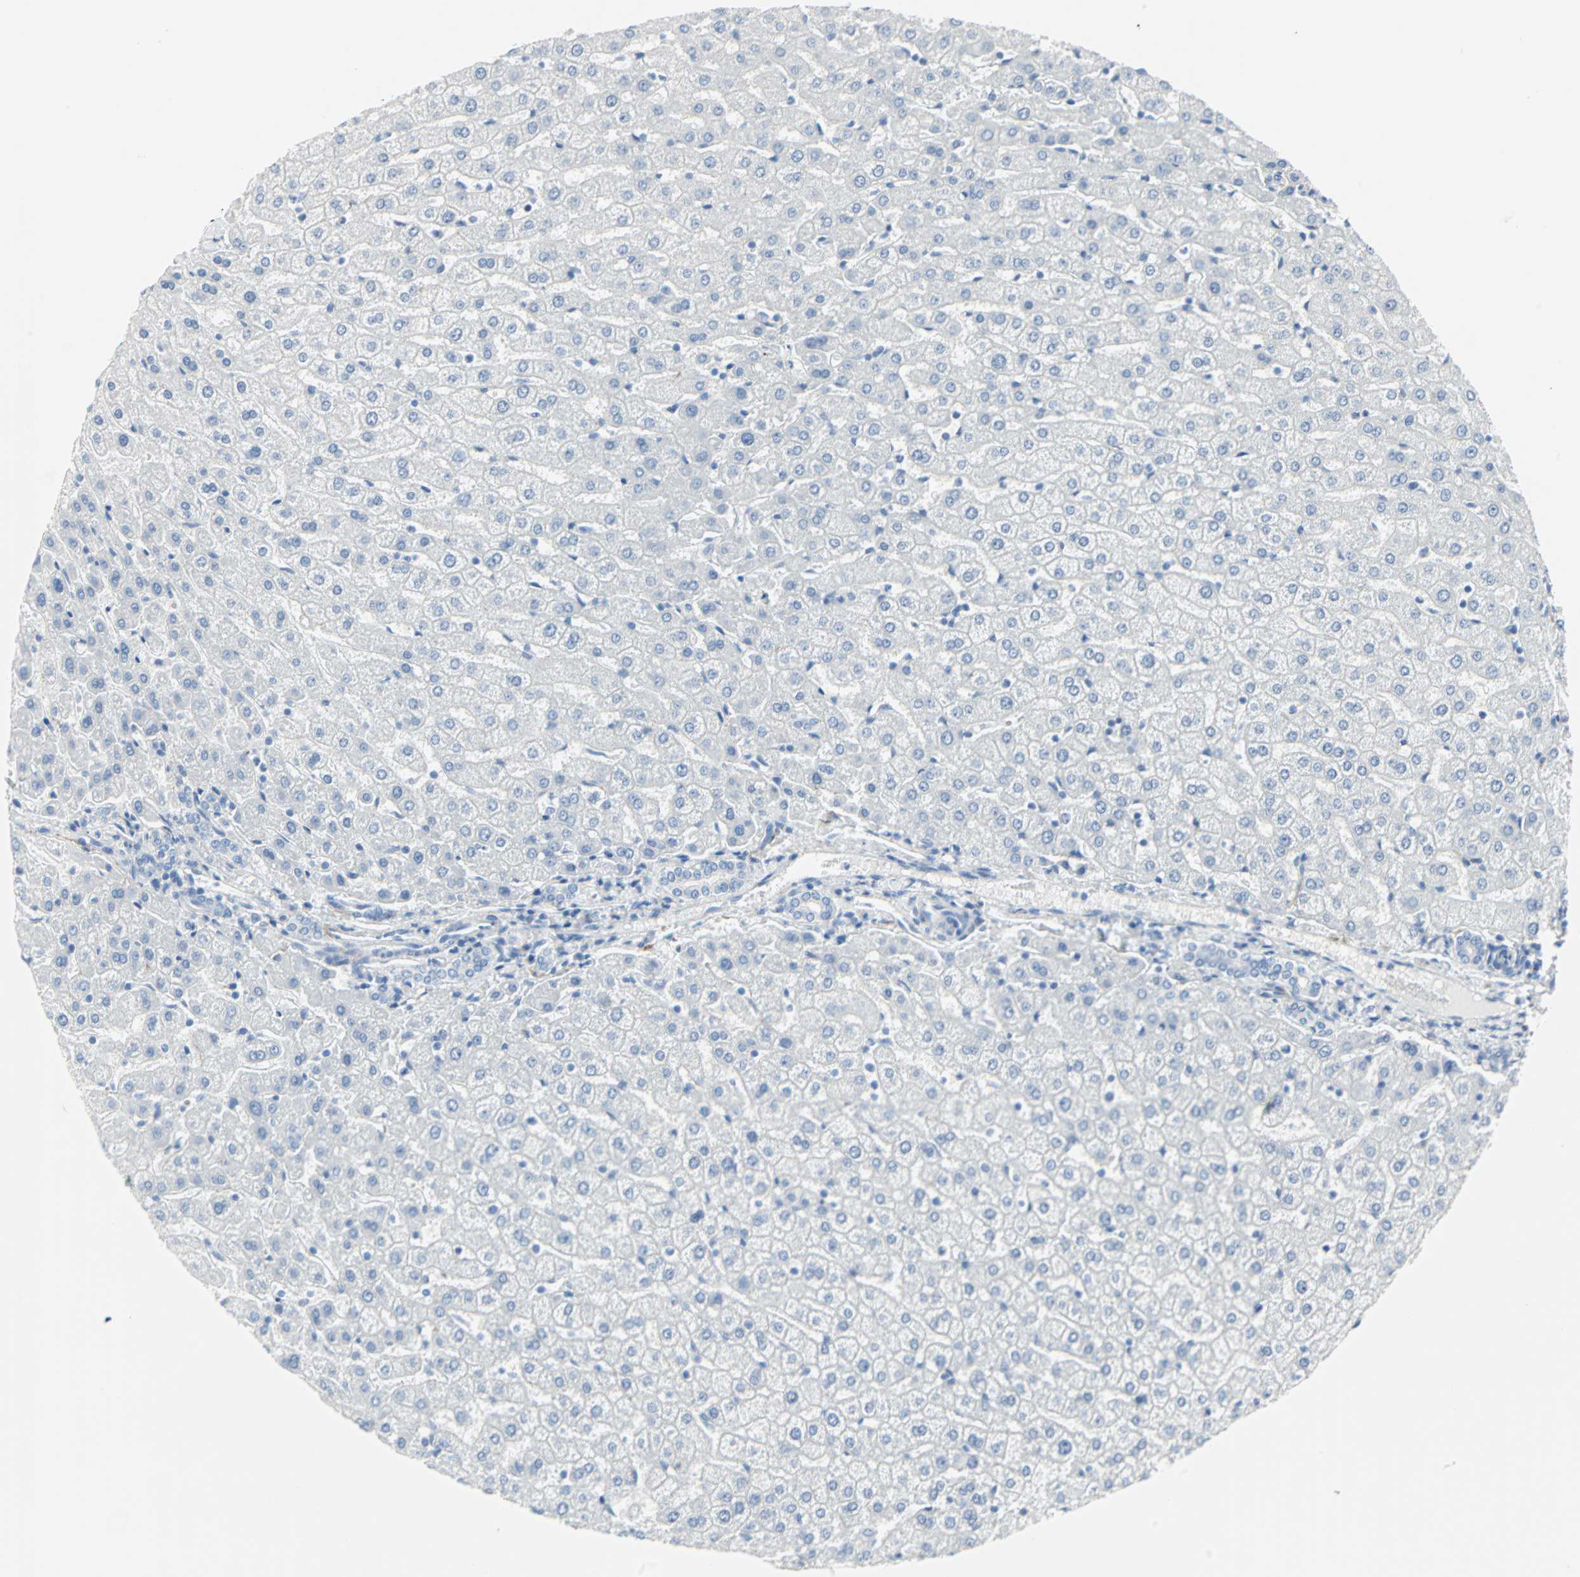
{"staining": {"intensity": "negative", "quantity": "none", "location": "none"}, "tissue": "liver", "cell_type": "Cholangiocytes", "image_type": "normal", "snomed": [{"axis": "morphology", "description": "Normal tissue, NOS"}, {"axis": "morphology", "description": "Fibrosis, NOS"}, {"axis": "topography", "description": "Liver"}], "caption": "High magnification brightfield microscopy of normal liver stained with DAB (brown) and counterstained with hematoxylin (blue): cholangiocytes show no significant staining. The staining is performed using DAB brown chromogen with nuclei counter-stained in using hematoxylin.", "gene": "STX1A", "patient": {"sex": "female", "age": 29}}